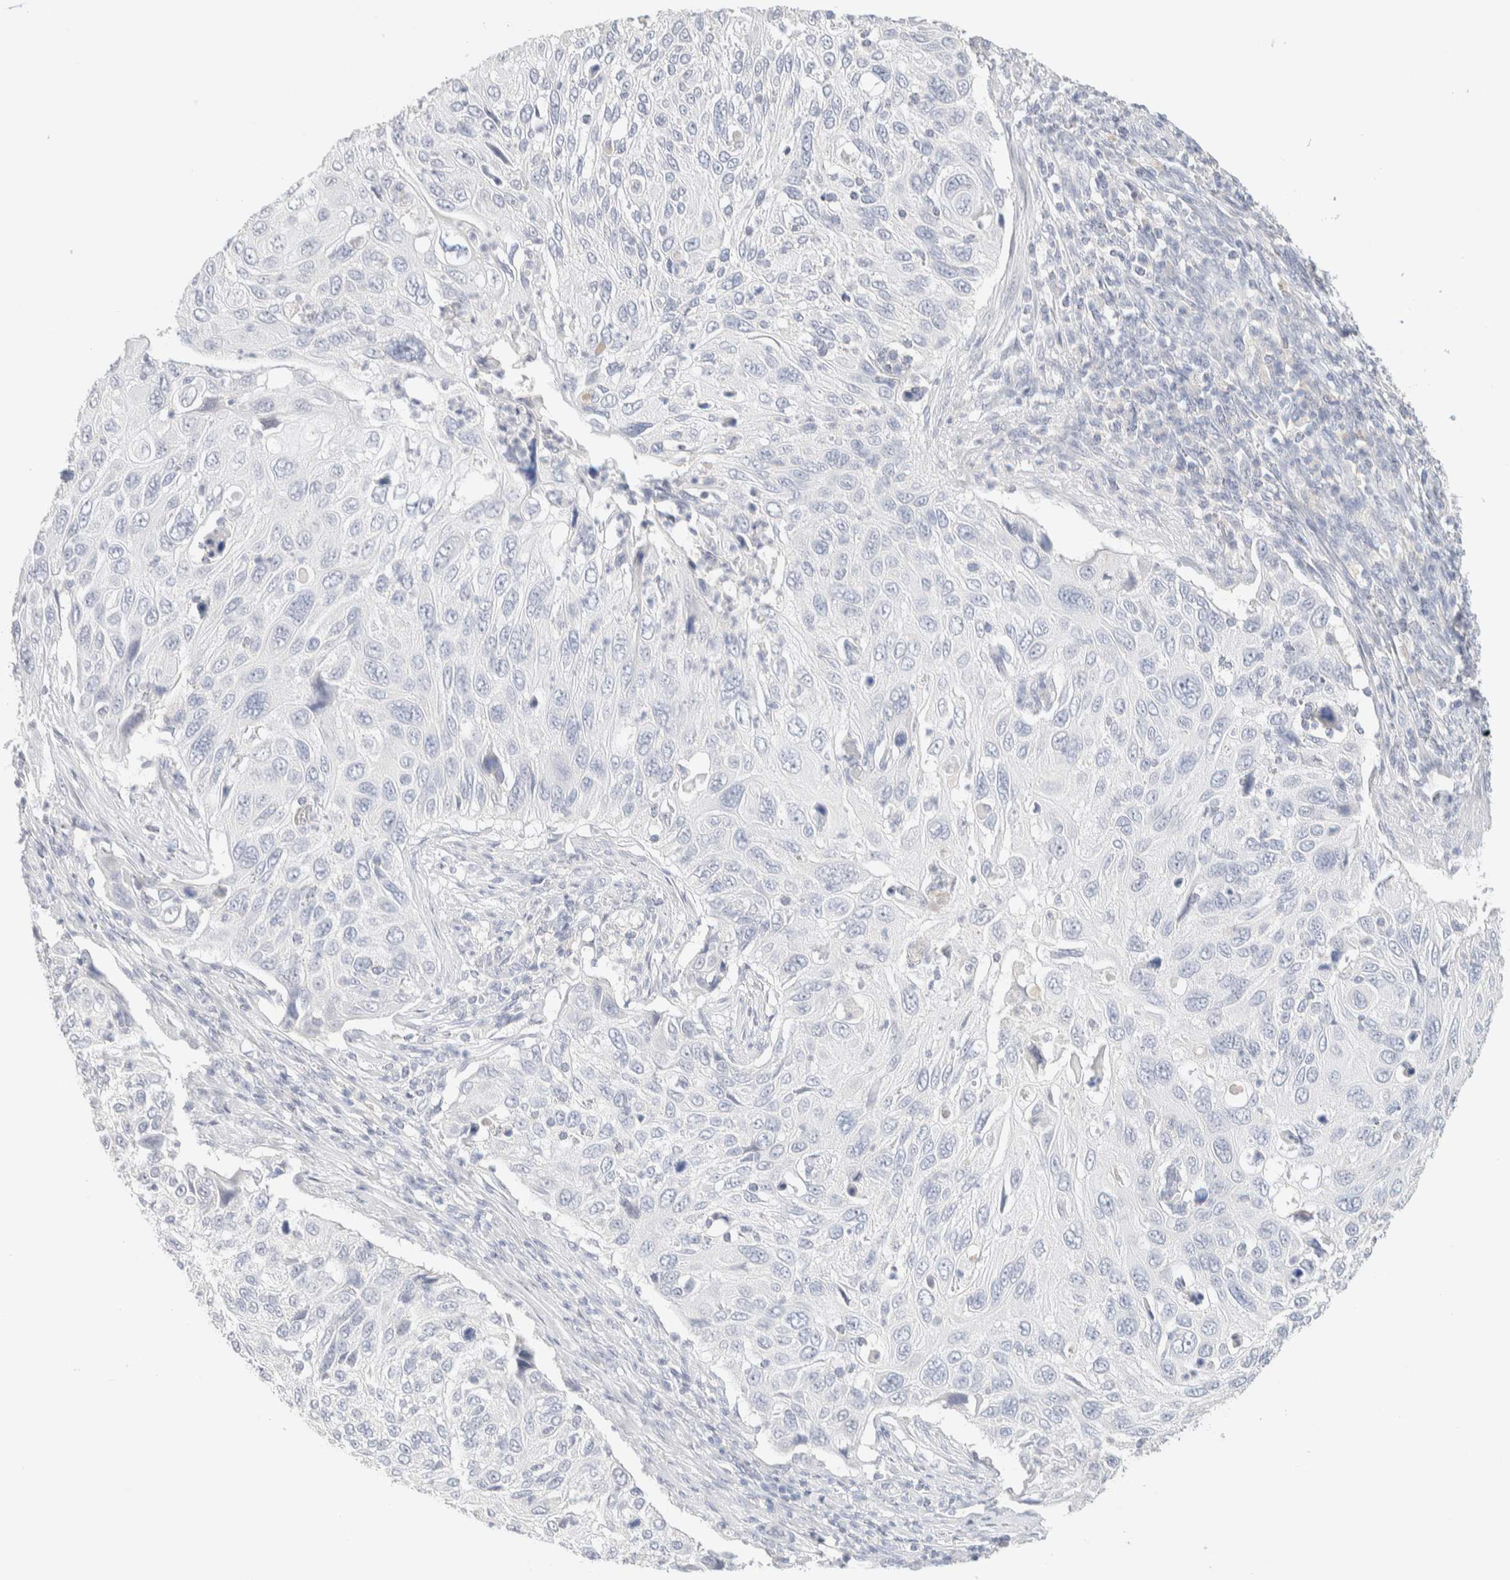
{"staining": {"intensity": "negative", "quantity": "none", "location": "none"}, "tissue": "cervical cancer", "cell_type": "Tumor cells", "image_type": "cancer", "snomed": [{"axis": "morphology", "description": "Squamous cell carcinoma, NOS"}, {"axis": "topography", "description": "Cervix"}], "caption": "Immunohistochemical staining of cervical cancer (squamous cell carcinoma) reveals no significant positivity in tumor cells. Brightfield microscopy of IHC stained with DAB (brown) and hematoxylin (blue), captured at high magnification.", "gene": "RIDA", "patient": {"sex": "female", "age": 70}}